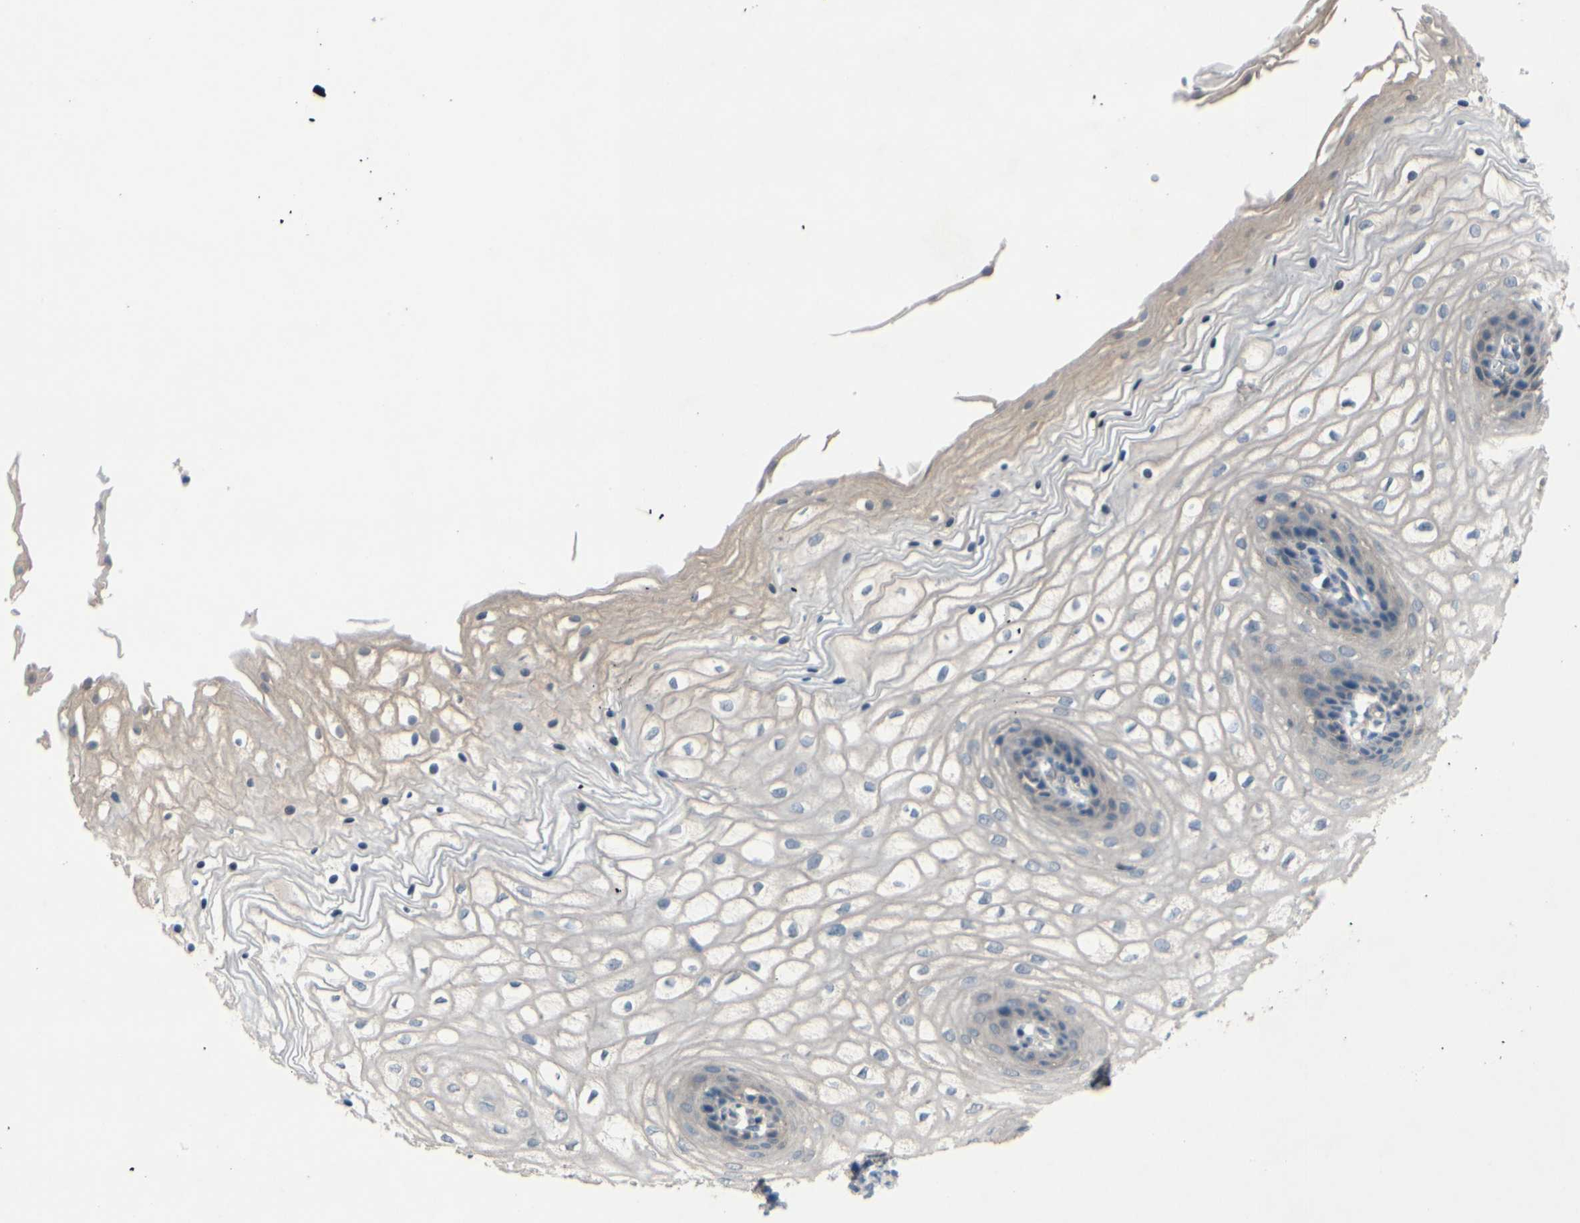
{"staining": {"intensity": "weak", "quantity": "25%-75%", "location": "cytoplasmic/membranous"}, "tissue": "vagina", "cell_type": "Squamous epithelial cells", "image_type": "normal", "snomed": [{"axis": "morphology", "description": "Normal tissue, NOS"}, {"axis": "topography", "description": "Vagina"}], "caption": "Protein expression analysis of benign human vagina reveals weak cytoplasmic/membranous staining in approximately 25%-75% of squamous epithelial cells. (DAB IHC, brown staining for protein, blue staining for nuclei).", "gene": "ICAM5", "patient": {"sex": "female", "age": 34}}